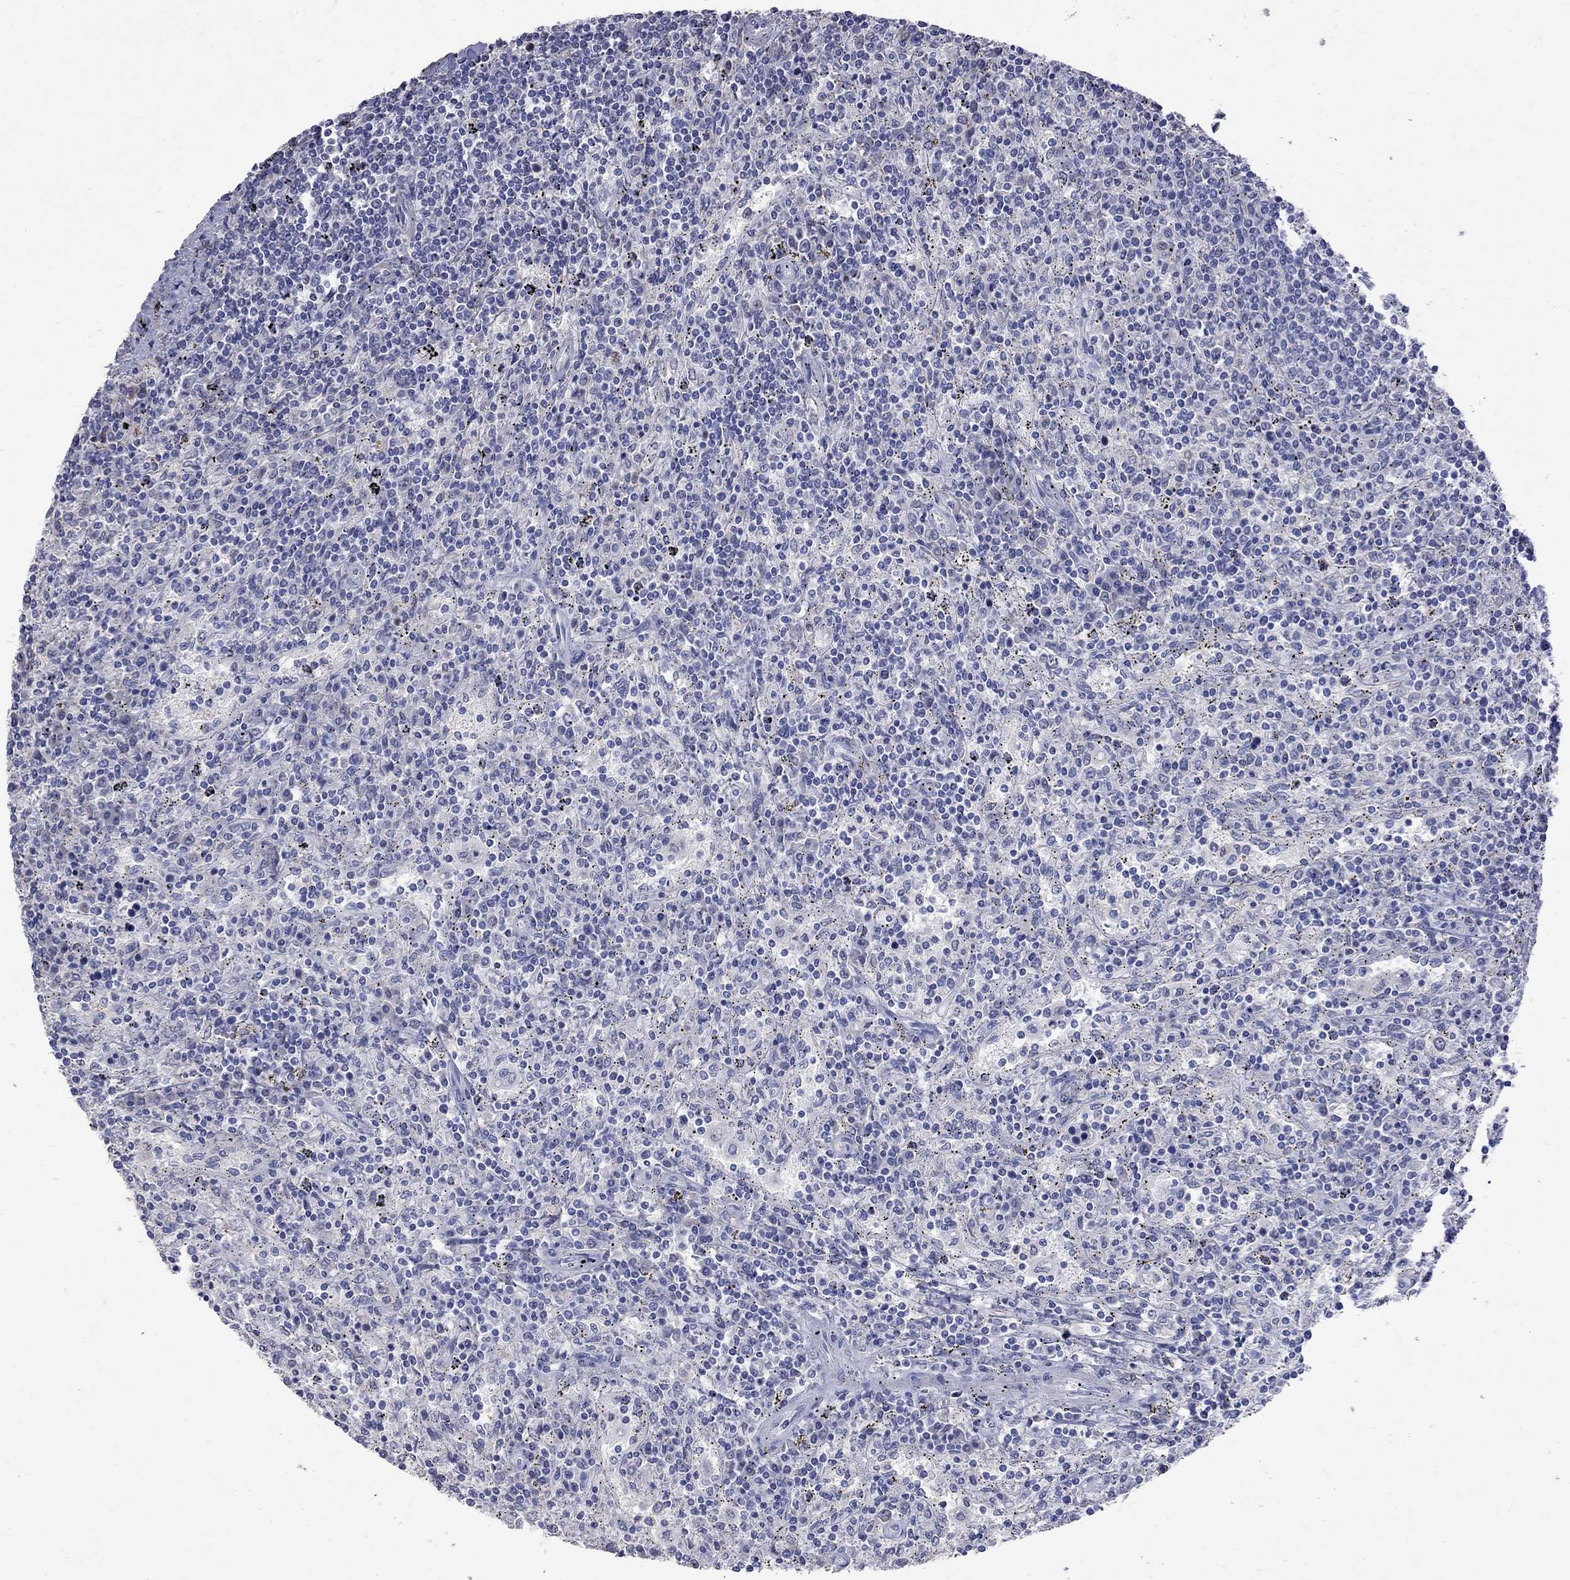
{"staining": {"intensity": "negative", "quantity": "none", "location": "none"}, "tissue": "lymphoma", "cell_type": "Tumor cells", "image_type": "cancer", "snomed": [{"axis": "morphology", "description": "Malignant lymphoma, non-Hodgkin's type, Low grade"}, {"axis": "topography", "description": "Lymph node"}], "caption": "DAB immunohistochemical staining of low-grade malignant lymphoma, non-Hodgkin's type shows no significant positivity in tumor cells.", "gene": "CKAP2", "patient": {"sex": "male", "age": 52}}